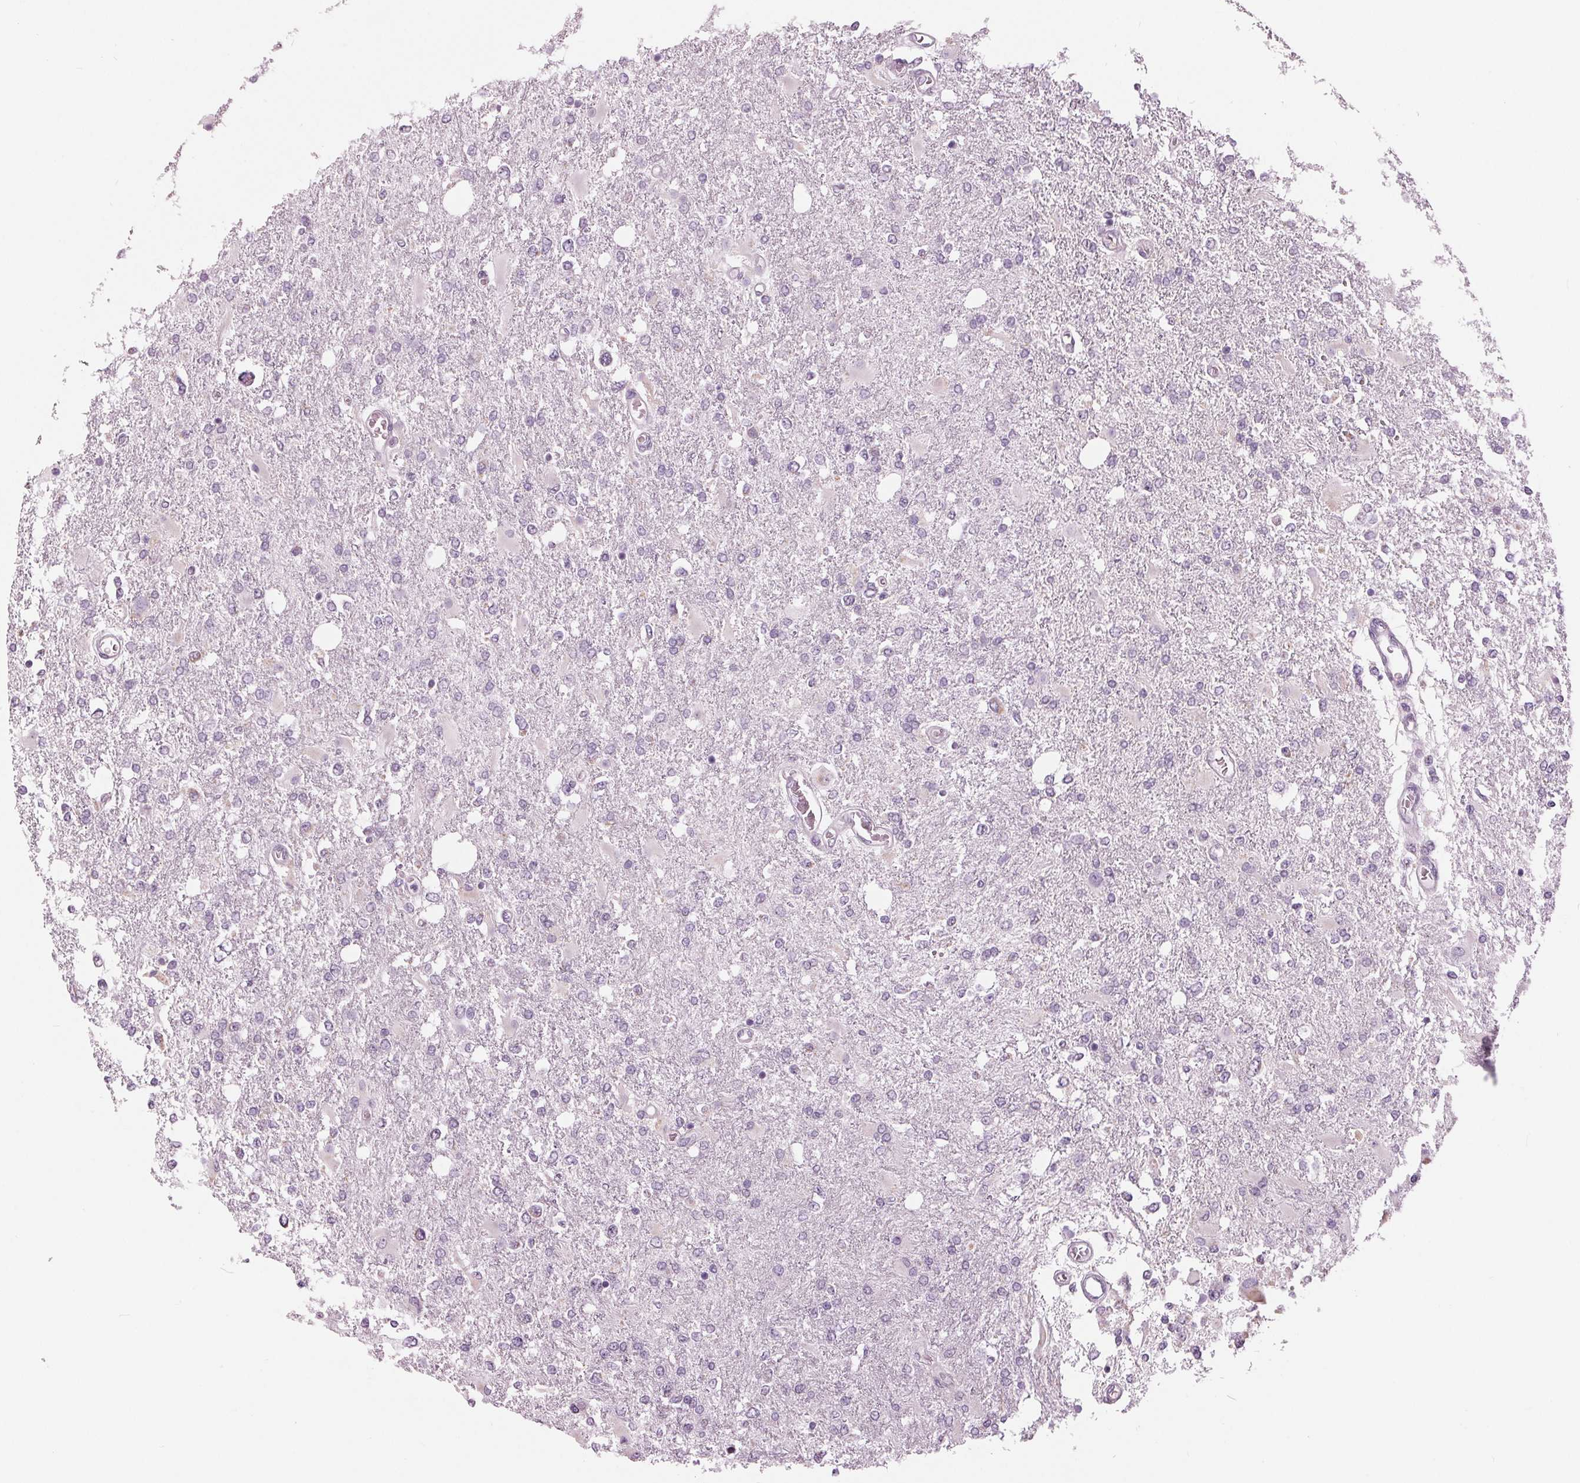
{"staining": {"intensity": "negative", "quantity": "none", "location": "none"}, "tissue": "glioma", "cell_type": "Tumor cells", "image_type": "cancer", "snomed": [{"axis": "morphology", "description": "Glioma, malignant, High grade"}, {"axis": "topography", "description": "Cerebral cortex"}], "caption": "The photomicrograph reveals no significant staining in tumor cells of high-grade glioma (malignant). (Stains: DAB (3,3'-diaminobenzidine) immunohistochemistry (IHC) with hematoxylin counter stain, Microscopy: brightfield microscopy at high magnification).", "gene": "SAMD4A", "patient": {"sex": "male", "age": 79}}